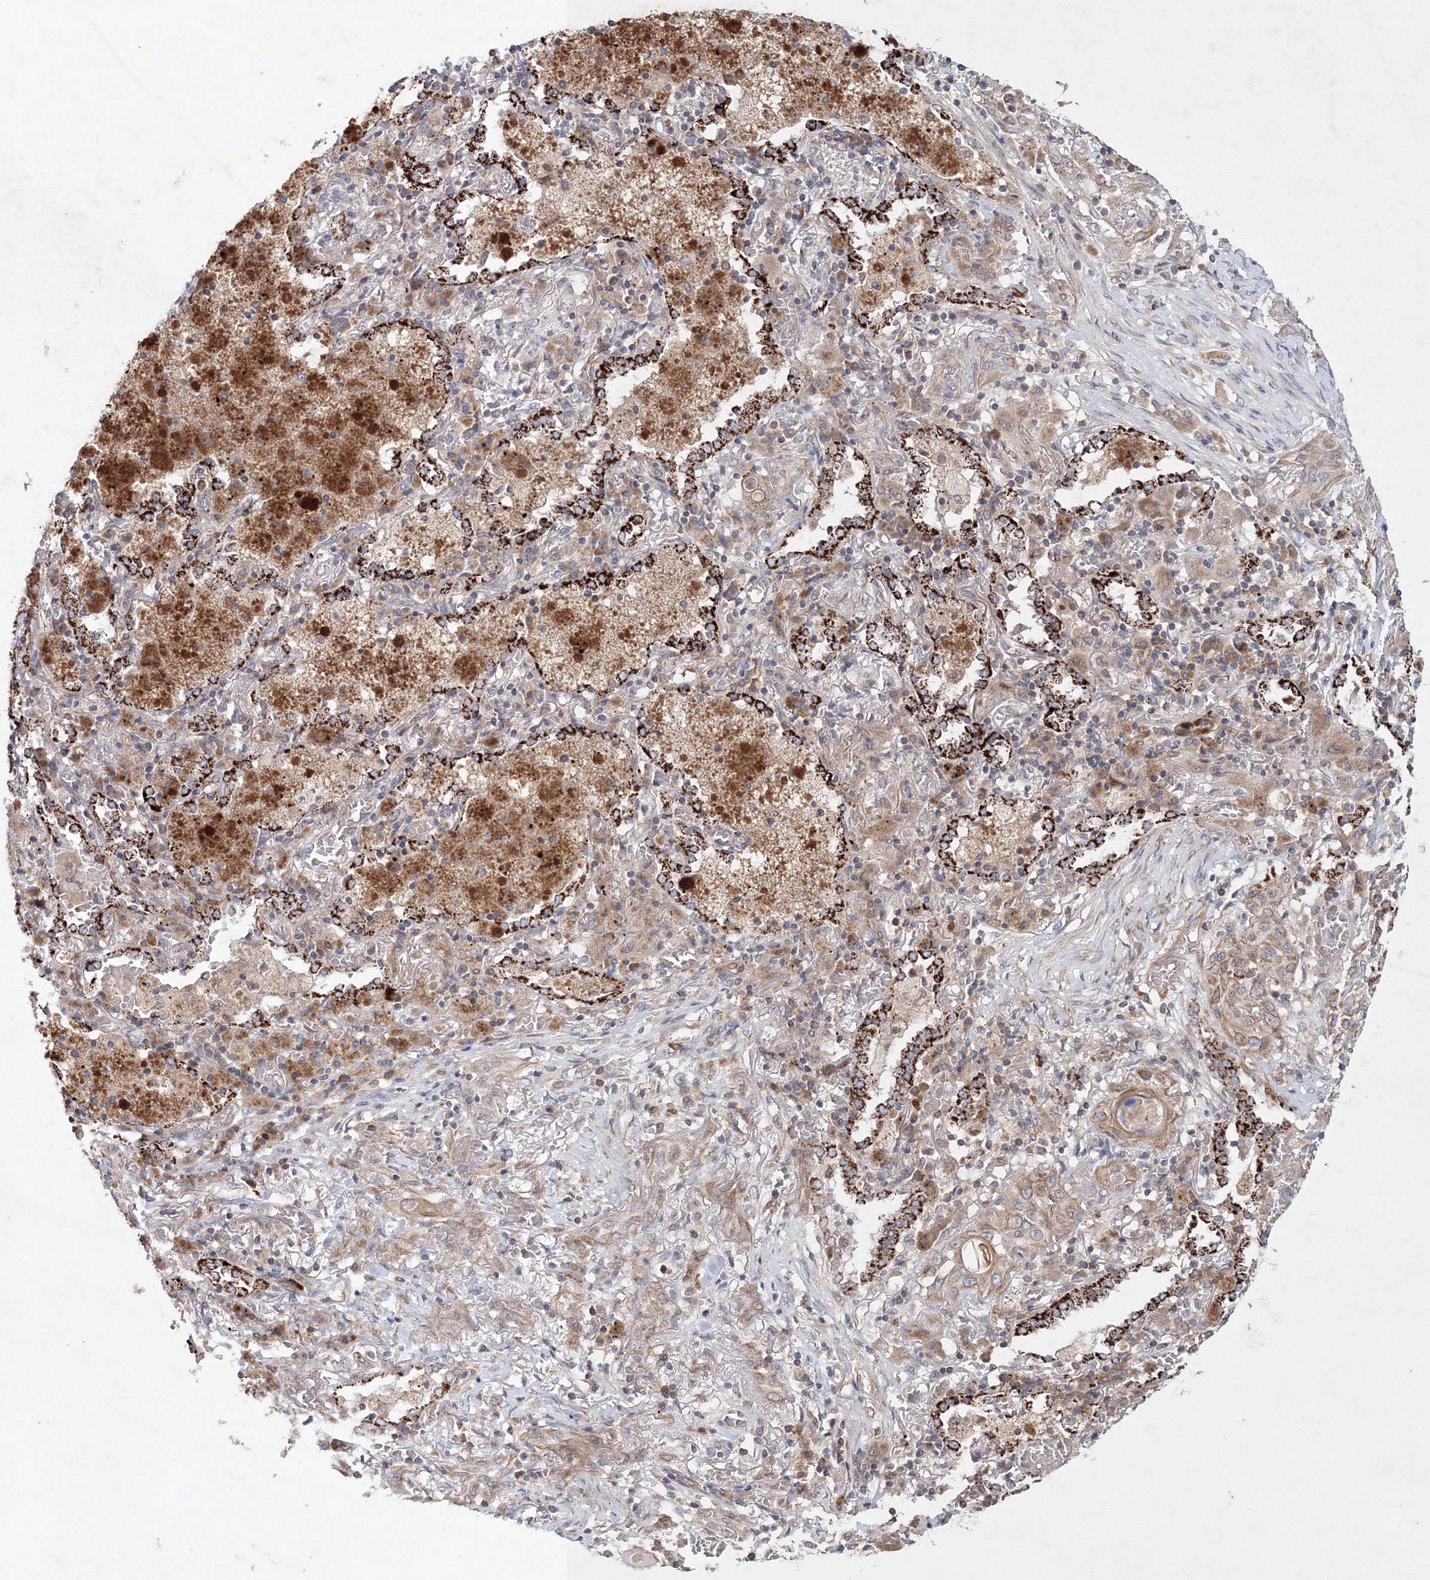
{"staining": {"intensity": "weak", "quantity": ">75%", "location": "cytoplasmic/membranous"}, "tissue": "lung cancer", "cell_type": "Tumor cells", "image_type": "cancer", "snomed": [{"axis": "morphology", "description": "Squamous cell carcinoma, NOS"}, {"axis": "topography", "description": "Lung"}], "caption": "Brown immunohistochemical staining in human squamous cell carcinoma (lung) exhibits weak cytoplasmic/membranous expression in about >75% of tumor cells.", "gene": "NOA1", "patient": {"sex": "female", "age": 47}}